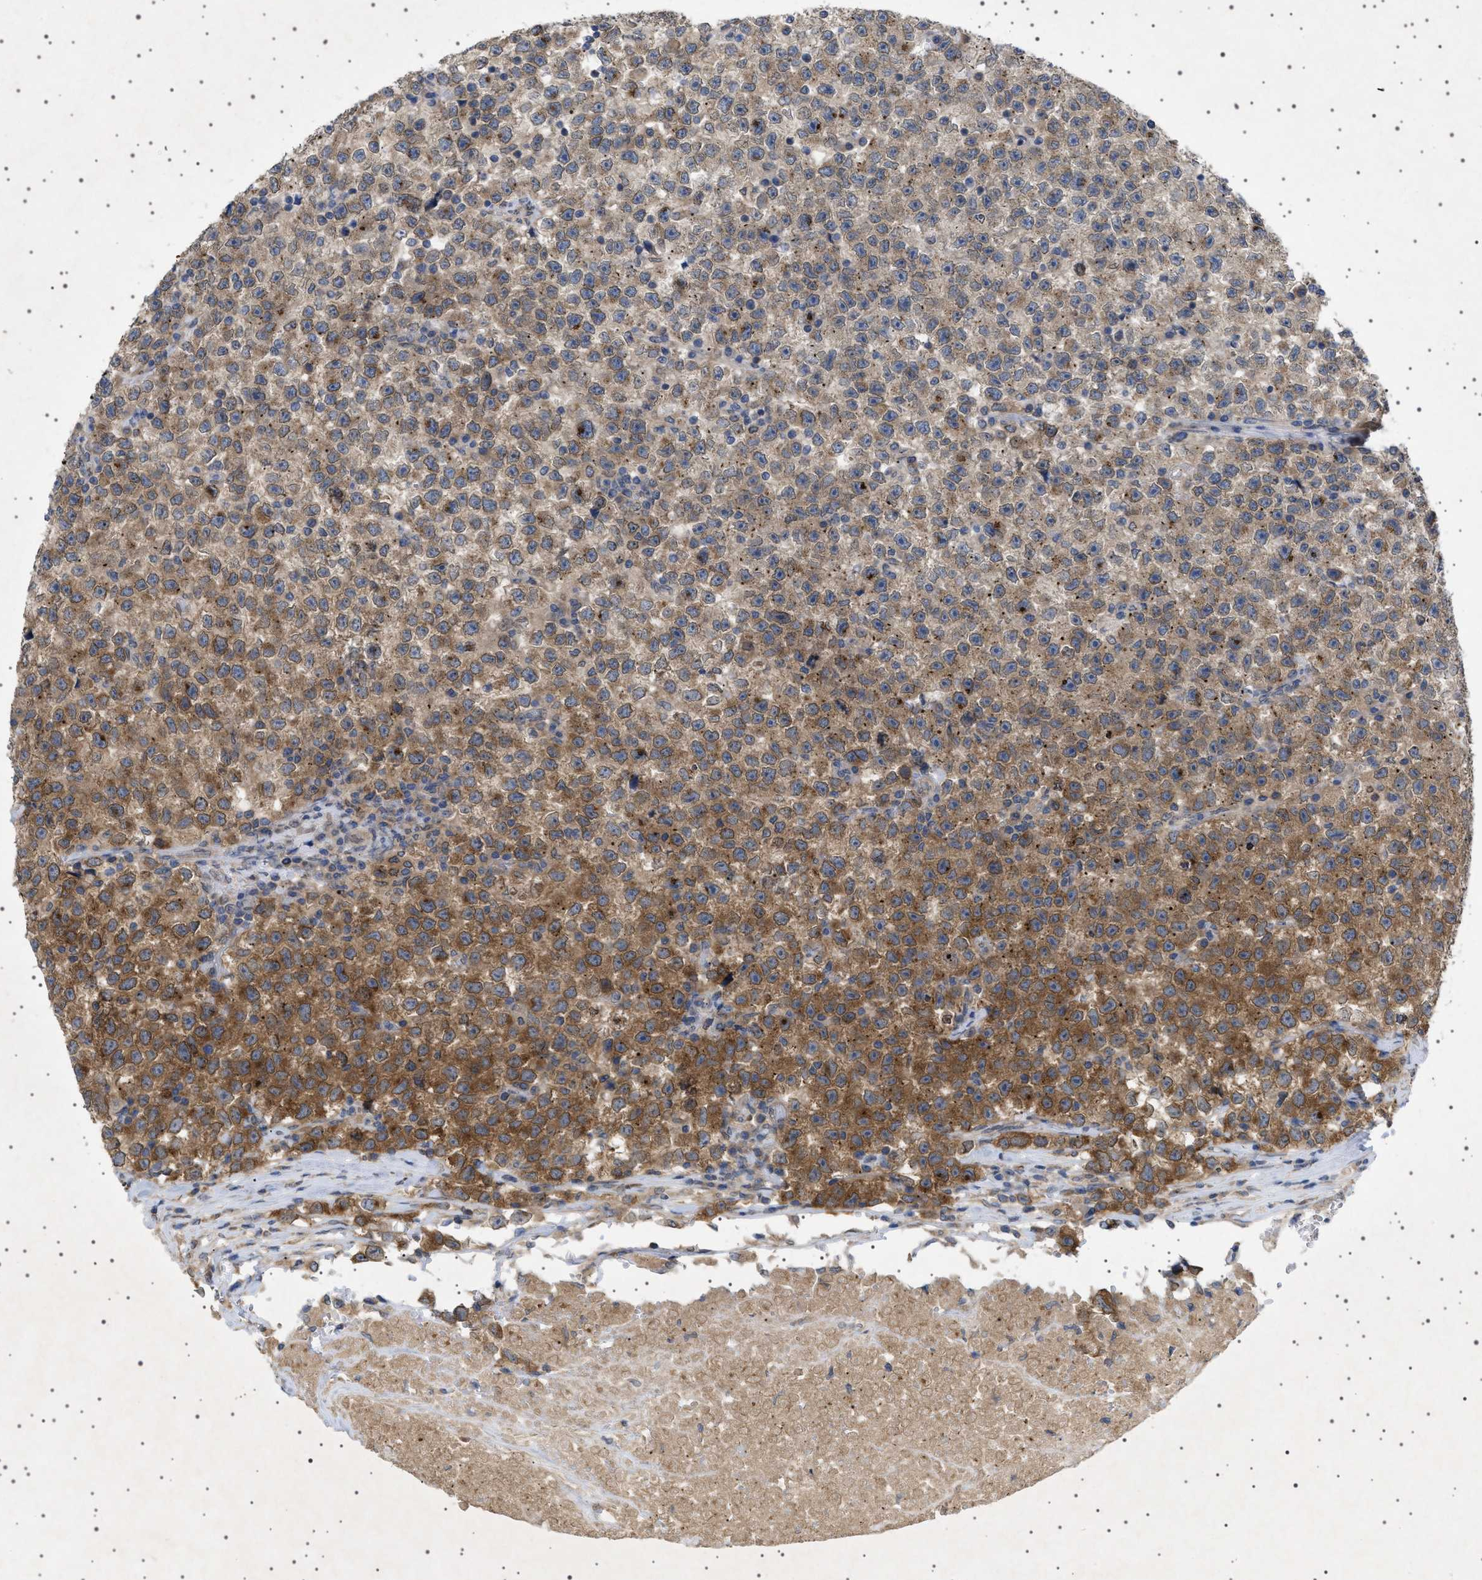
{"staining": {"intensity": "moderate", "quantity": ">75%", "location": "cytoplasmic/membranous,nuclear"}, "tissue": "testis cancer", "cell_type": "Tumor cells", "image_type": "cancer", "snomed": [{"axis": "morphology", "description": "Seminoma, NOS"}, {"axis": "topography", "description": "Testis"}], "caption": "This micrograph demonstrates testis cancer (seminoma) stained with IHC to label a protein in brown. The cytoplasmic/membranous and nuclear of tumor cells show moderate positivity for the protein. Nuclei are counter-stained blue.", "gene": "NUP93", "patient": {"sex": "male", "age": 22}}